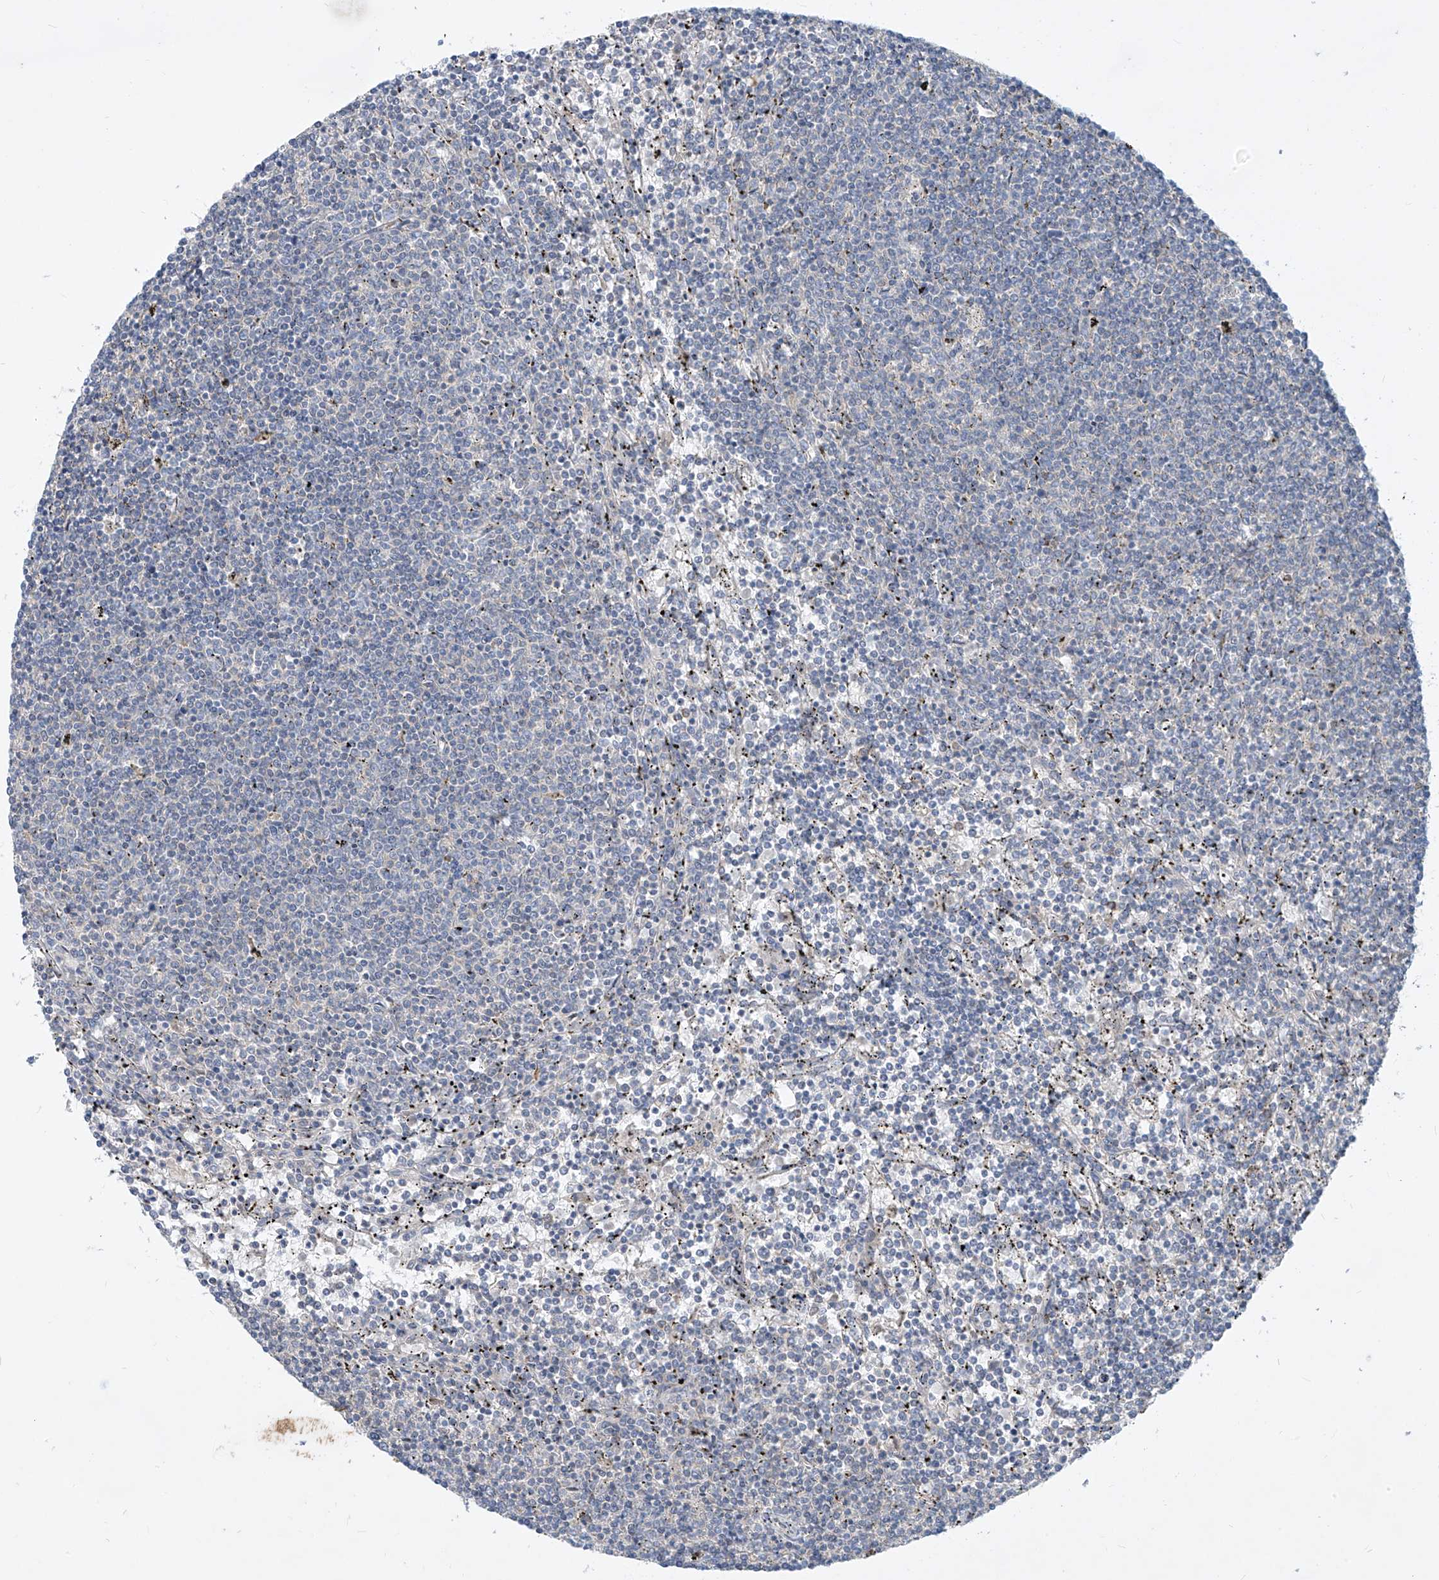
{"staining": {"intensity": "negative", "quantity": "none", "location": "none"}, "tissue": "lymphoma", "cell_type": "Tumor cells", "image_type": "cancer", "snomed": [{"axis": "morphology", "description": "Malignant lymphoma, non-Hodgkin's type, Low grade"}, {"axis": "topography", "description": "Spleen"}], "caption": "This is an immunohistochemistry (IHC) histopathology image of human low-grade malignant lymphoma, non-Hodgkin's type. There is no staining in tumor cells.", "gene": "DGKQ", "patient": {"sex": "female", "age": 50}}